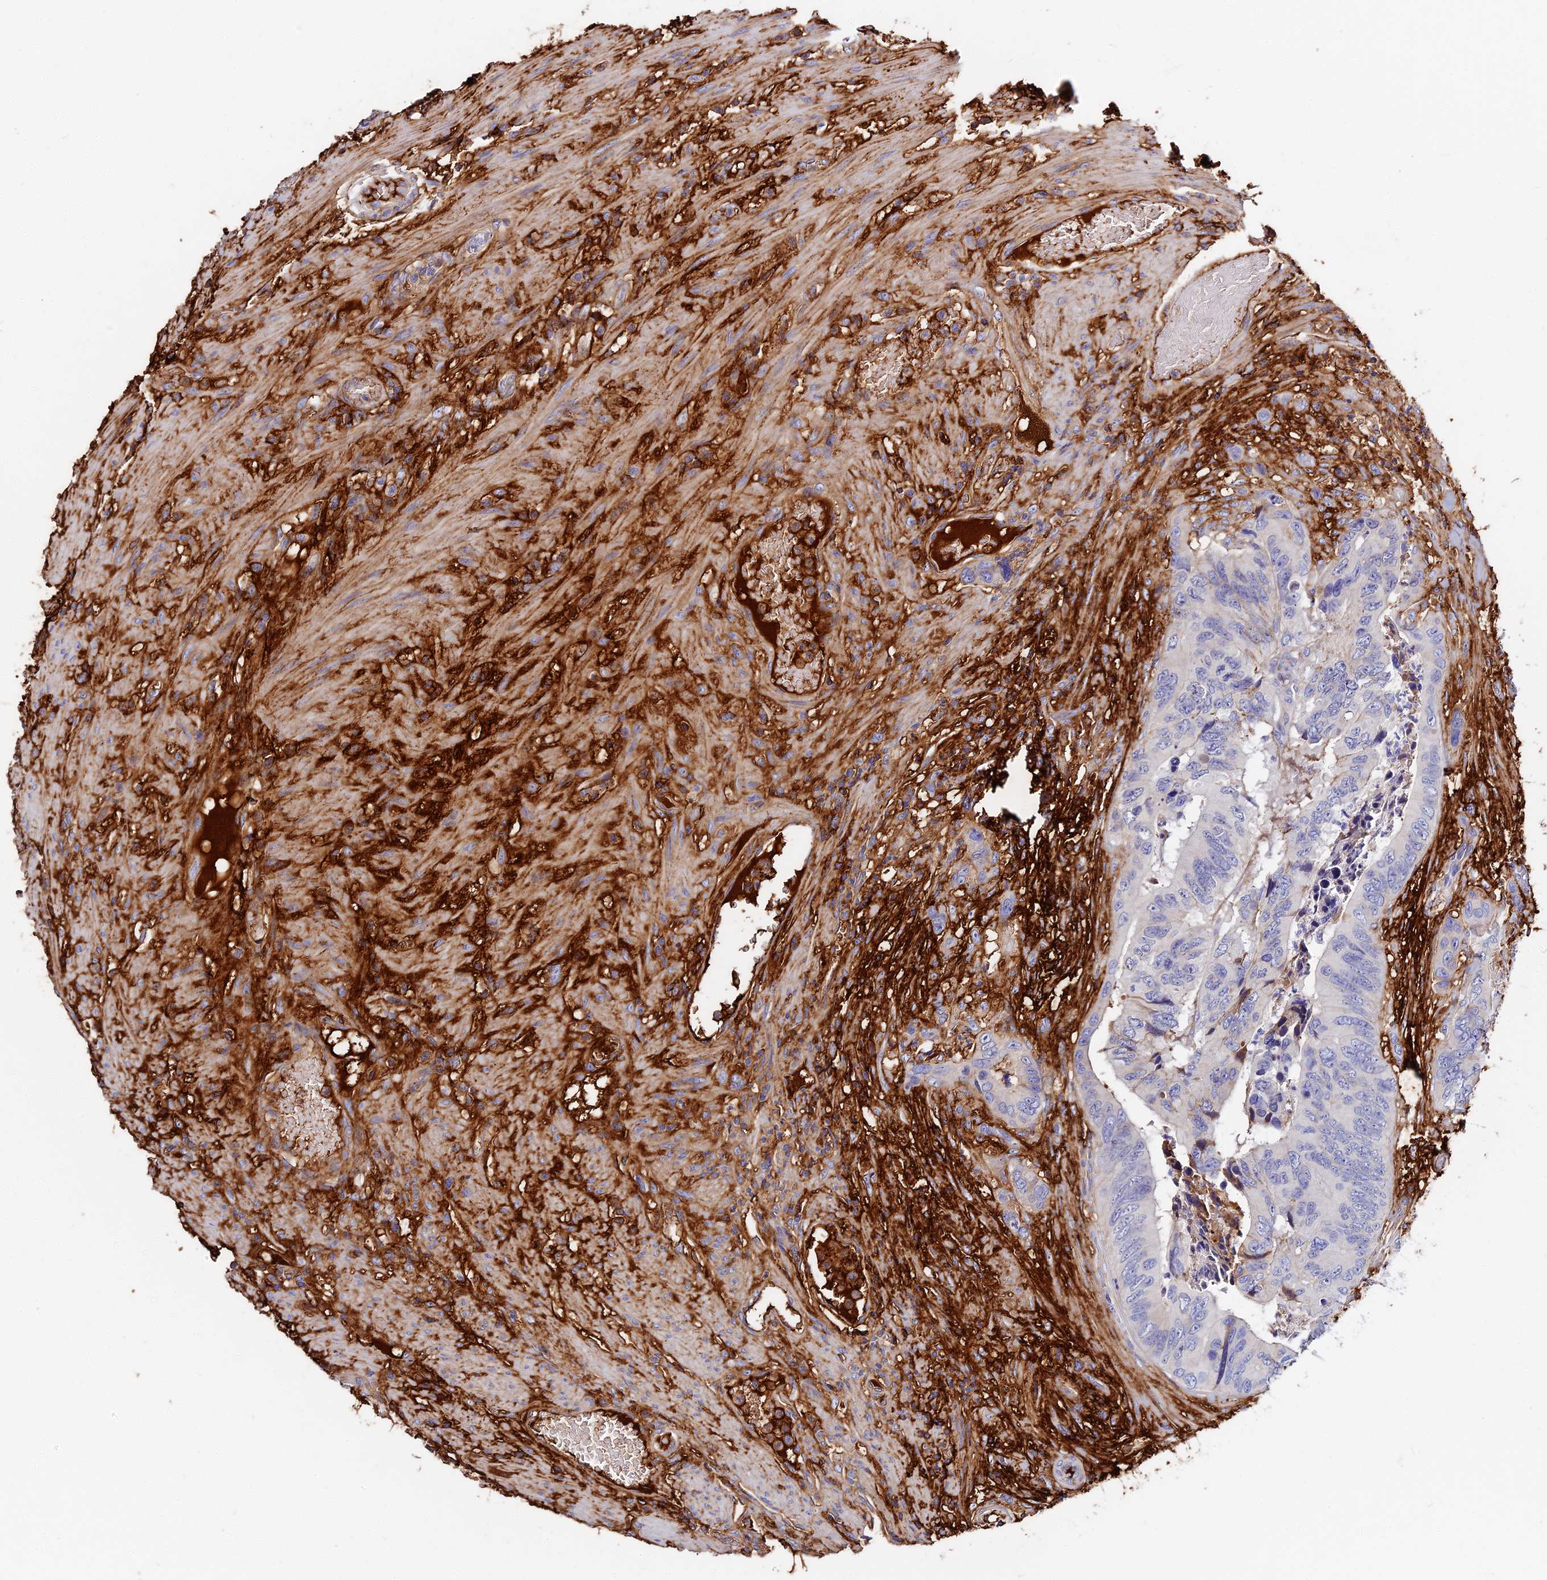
{"staining": {"intensity": "negative", "quantity": "none", "location": "none"}, "tissue": "colorectal cancer", "cell_type": "Tumor cells", "image_type": "cancer", "snomed": [{"axis": "morphology", "description": "Adenocarcinoma, NOS"}, {"axis": "topography", "description": "Colon"}], "caption": "Tumor cells show no significant protein staining in colorectal adenocarcinoma. (DAB IHC with hematoxylin counter stain).", "gene": "ITIH1", "patient": {"sex": "male", "age": 84}}